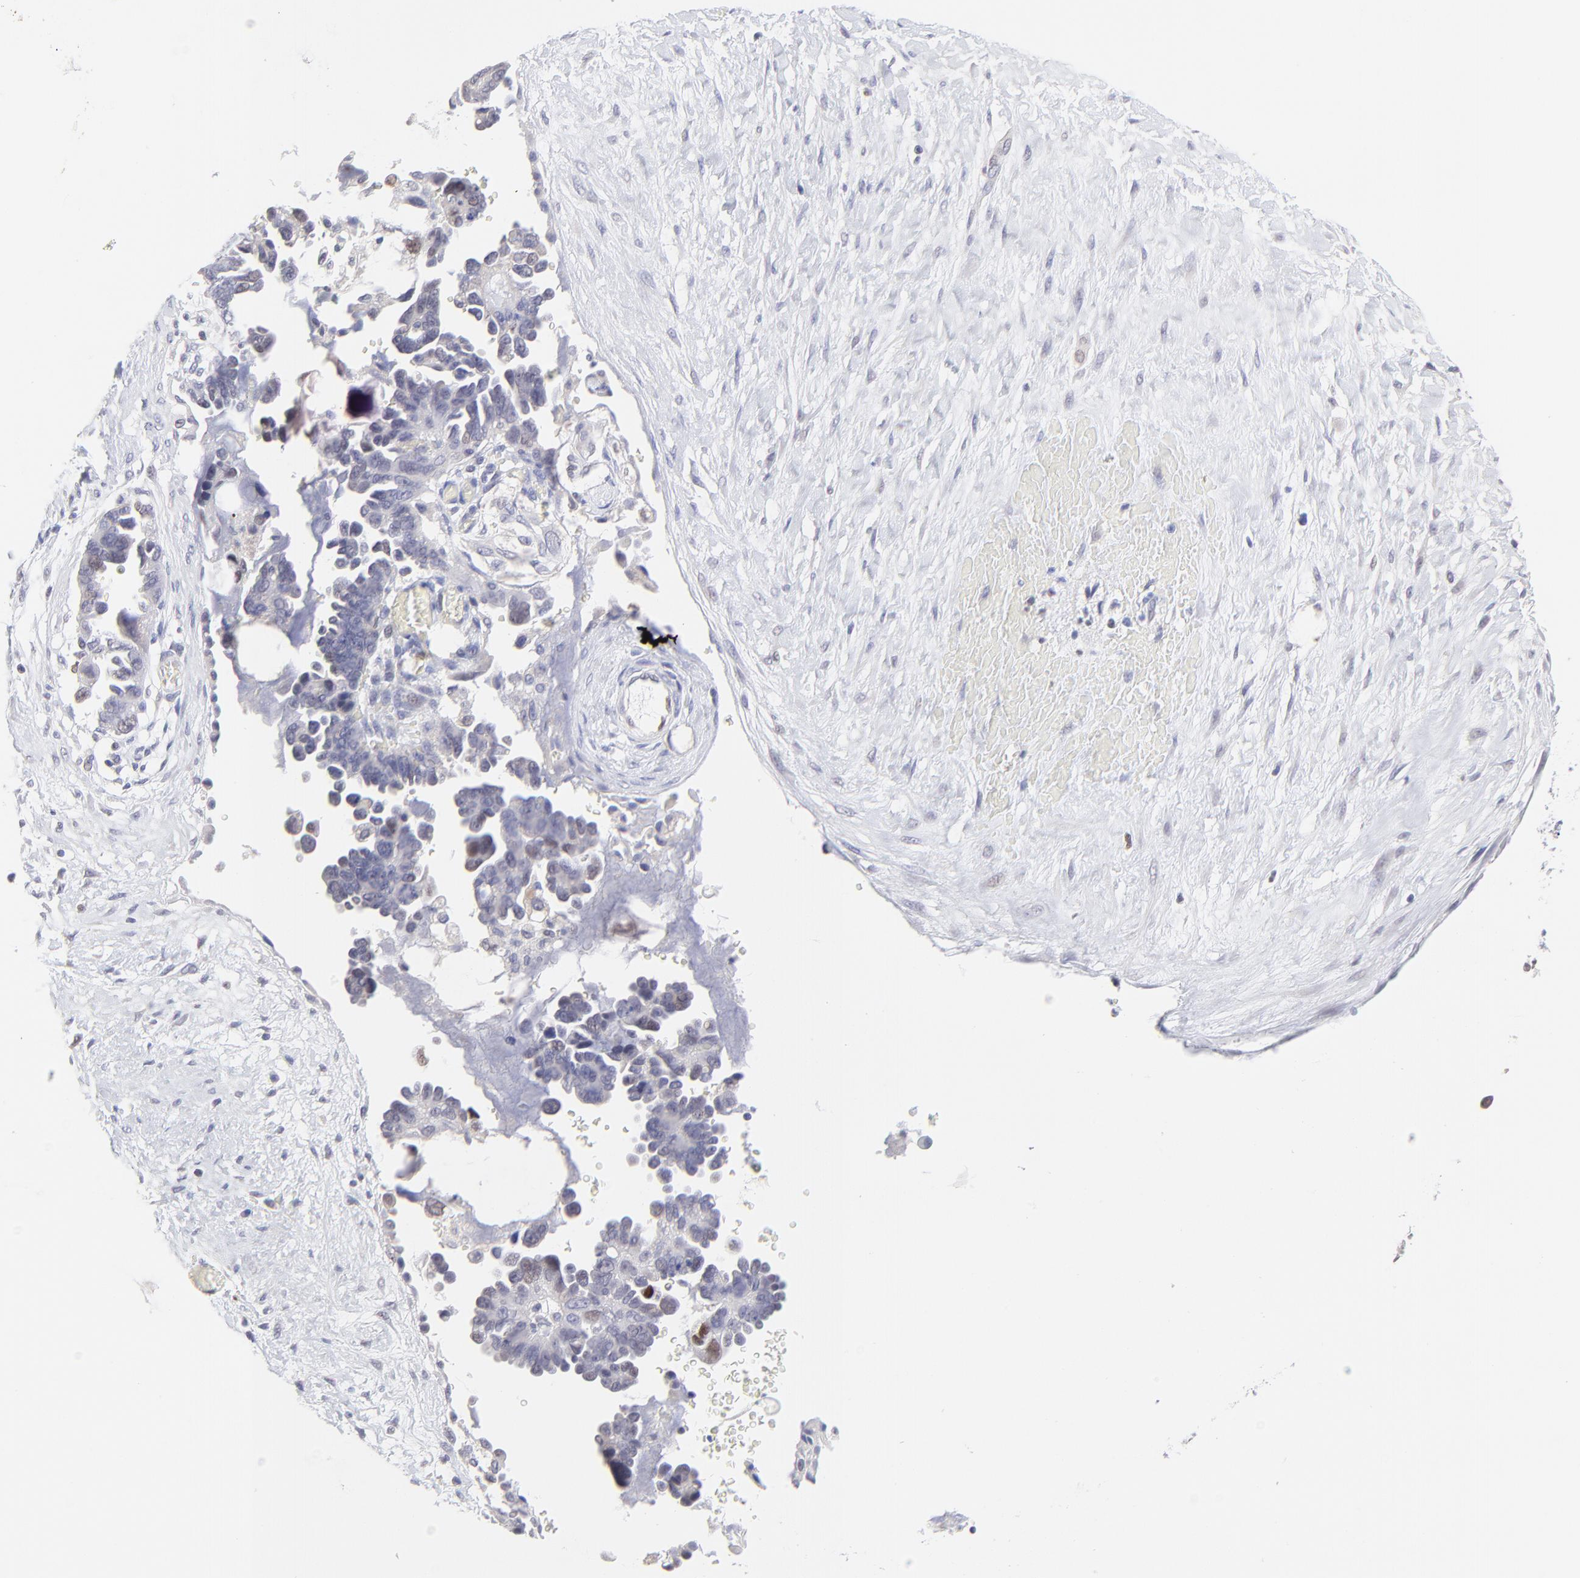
{"staining": {"intensity": "weak", "quantity": "<25%", "location": "nuclear"}, "tissue": "ovarian cancer", "cell_type": "Tumor cells", "image_type": "cancer", "snomed": [{"axis": "morphology", "description": "Cystadenocarcinoma, serous, NOS"}, {"axis": "topography", "description": "Ovary"}], "caption": "IHC of human ovarian cancer (serous cystadenocarcinoma) demonstrates no staining in tumor cells.", "gene": "KLF4", "patient": {"sex": "female", "age": 63}}